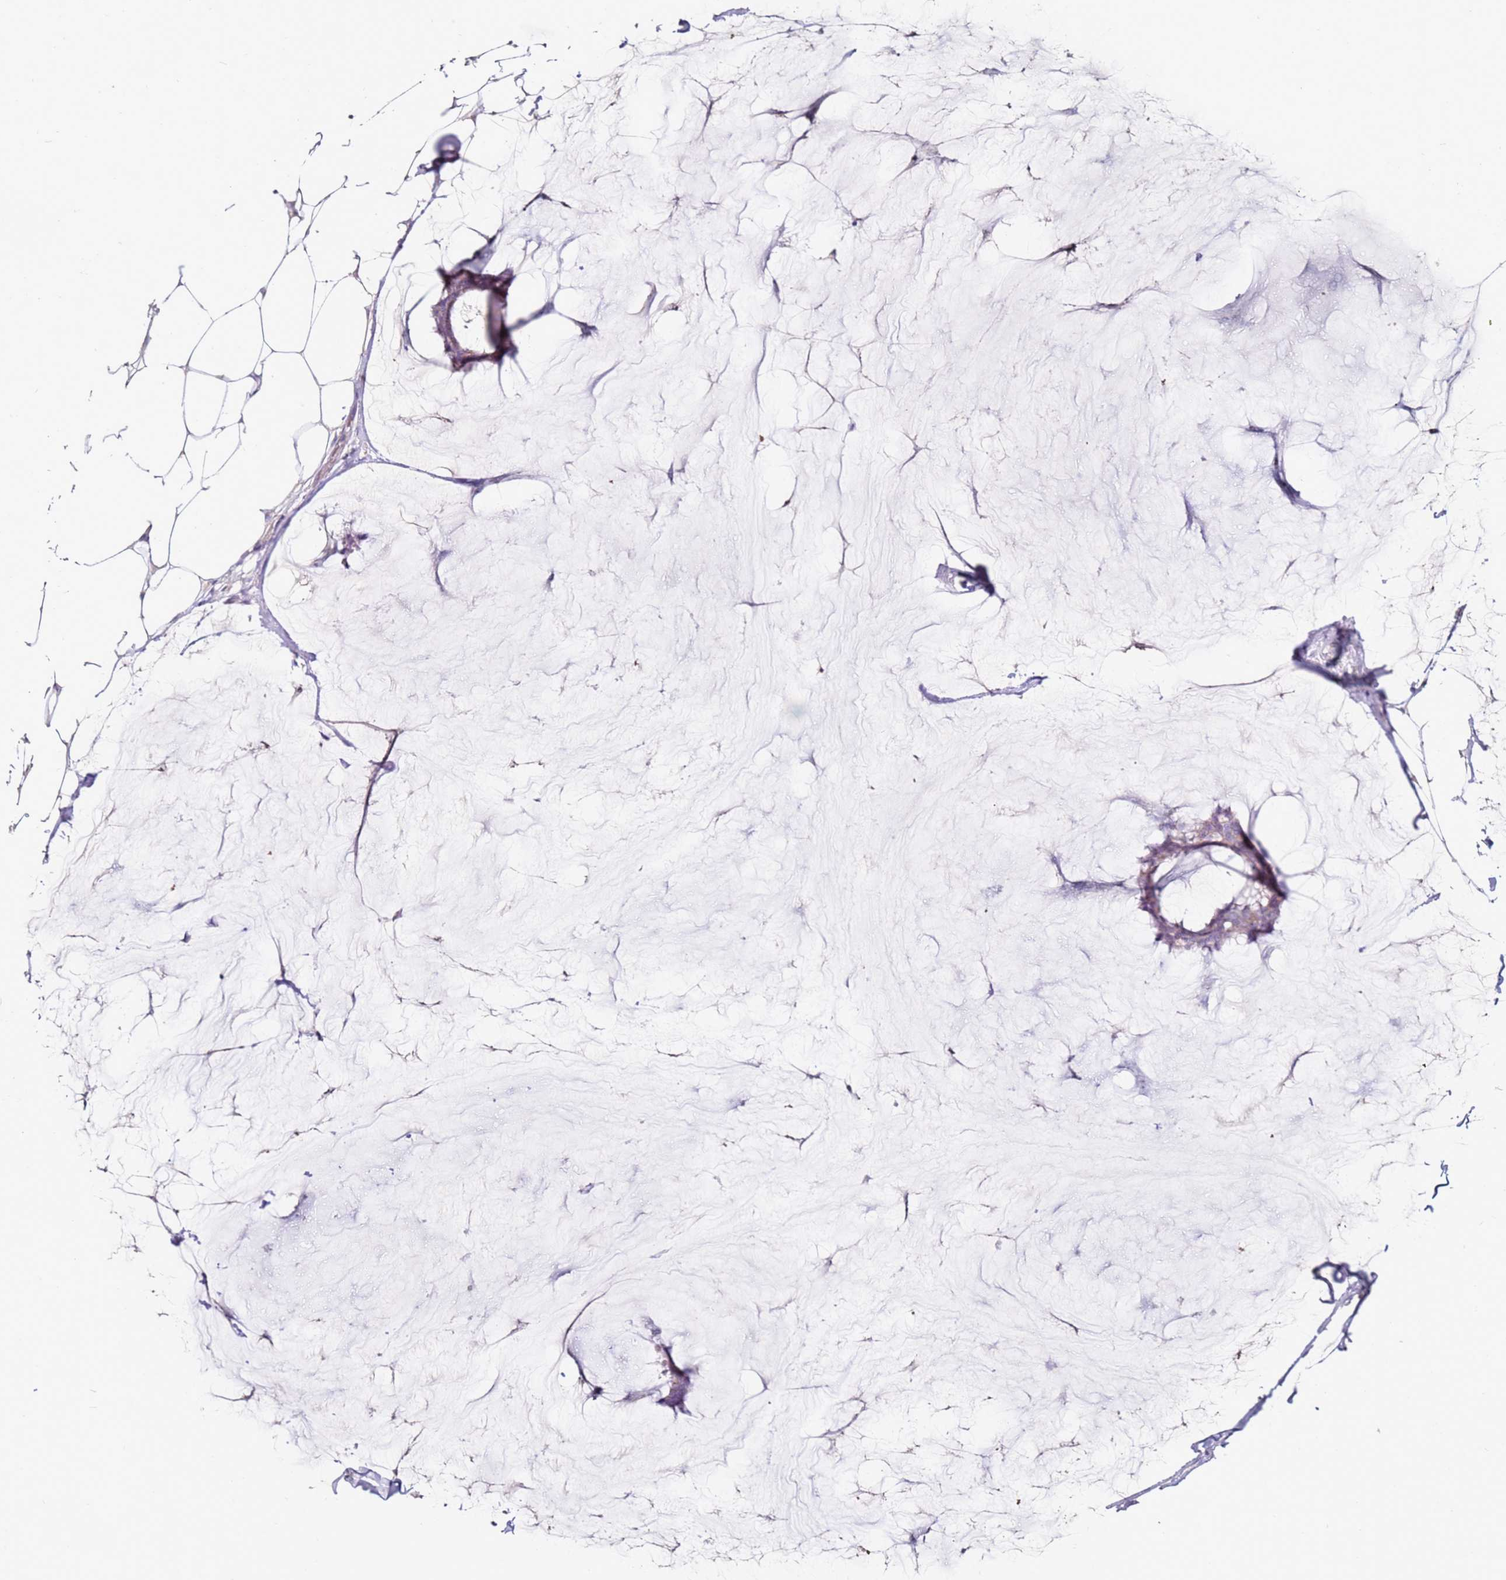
{"staining": {"intensity": "negative", "quantity": "none", "location": "none"}, "tissue": "breast cancer", "cell_type": "Tumor cells", "image_type": "cancer", "snomed": [{"axis": "morphology", "description": "Duct carcinoma"}, {"axis": "topography", "description": "Breast"}], "caption": "Tumor cells are negative for protein expression in human intraductal carcinoma (breast). (IHC, brightfield microscopy, high magnification).", "gene": "RARS2", "patient": {"sex": "female", "age": 93}}